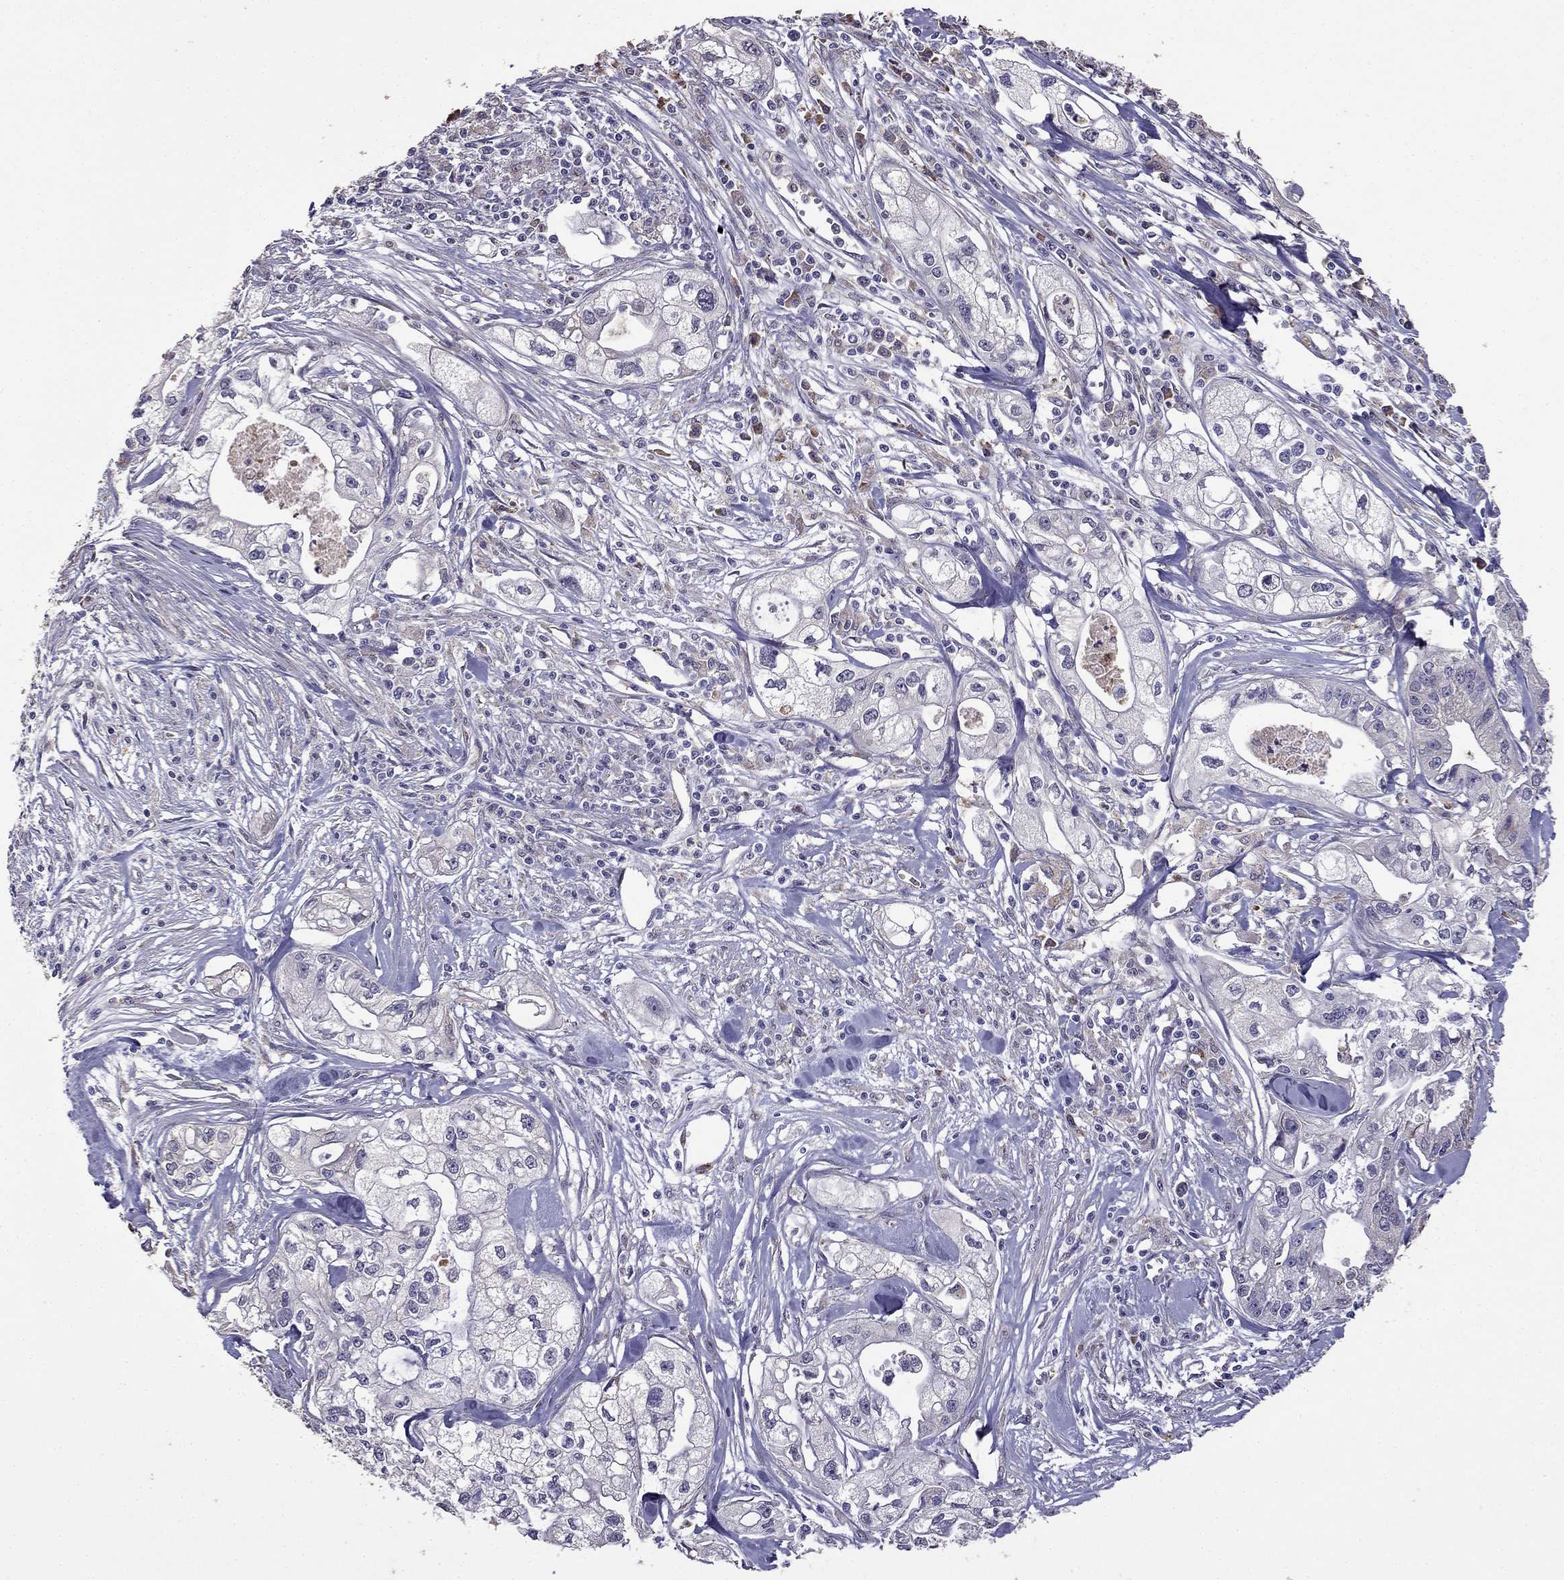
{"staining": {"intensity": "negative", "quantity": "none", "location": "none"}, "tissue": "pancreatic cancer", "cell_type": "Tumor cells", "image_type": "cancer", "snomed": [{"axis": "morphology", "description": "Adenocarcinoma, NOS"}, {"axis": "topography", "description": "Pancreas"}], "caption": "A micrograph of human adenocarcinoma (pancreatic) is negative for staining in tumor cells. (Stains: DAB immunohistochemistry (IHC) with hematoxylin counter stain, Microscopy: brightfield microscopy at high magnification).", "gene": "CDH9", "patient": {"sex": "male", "age": 70}}